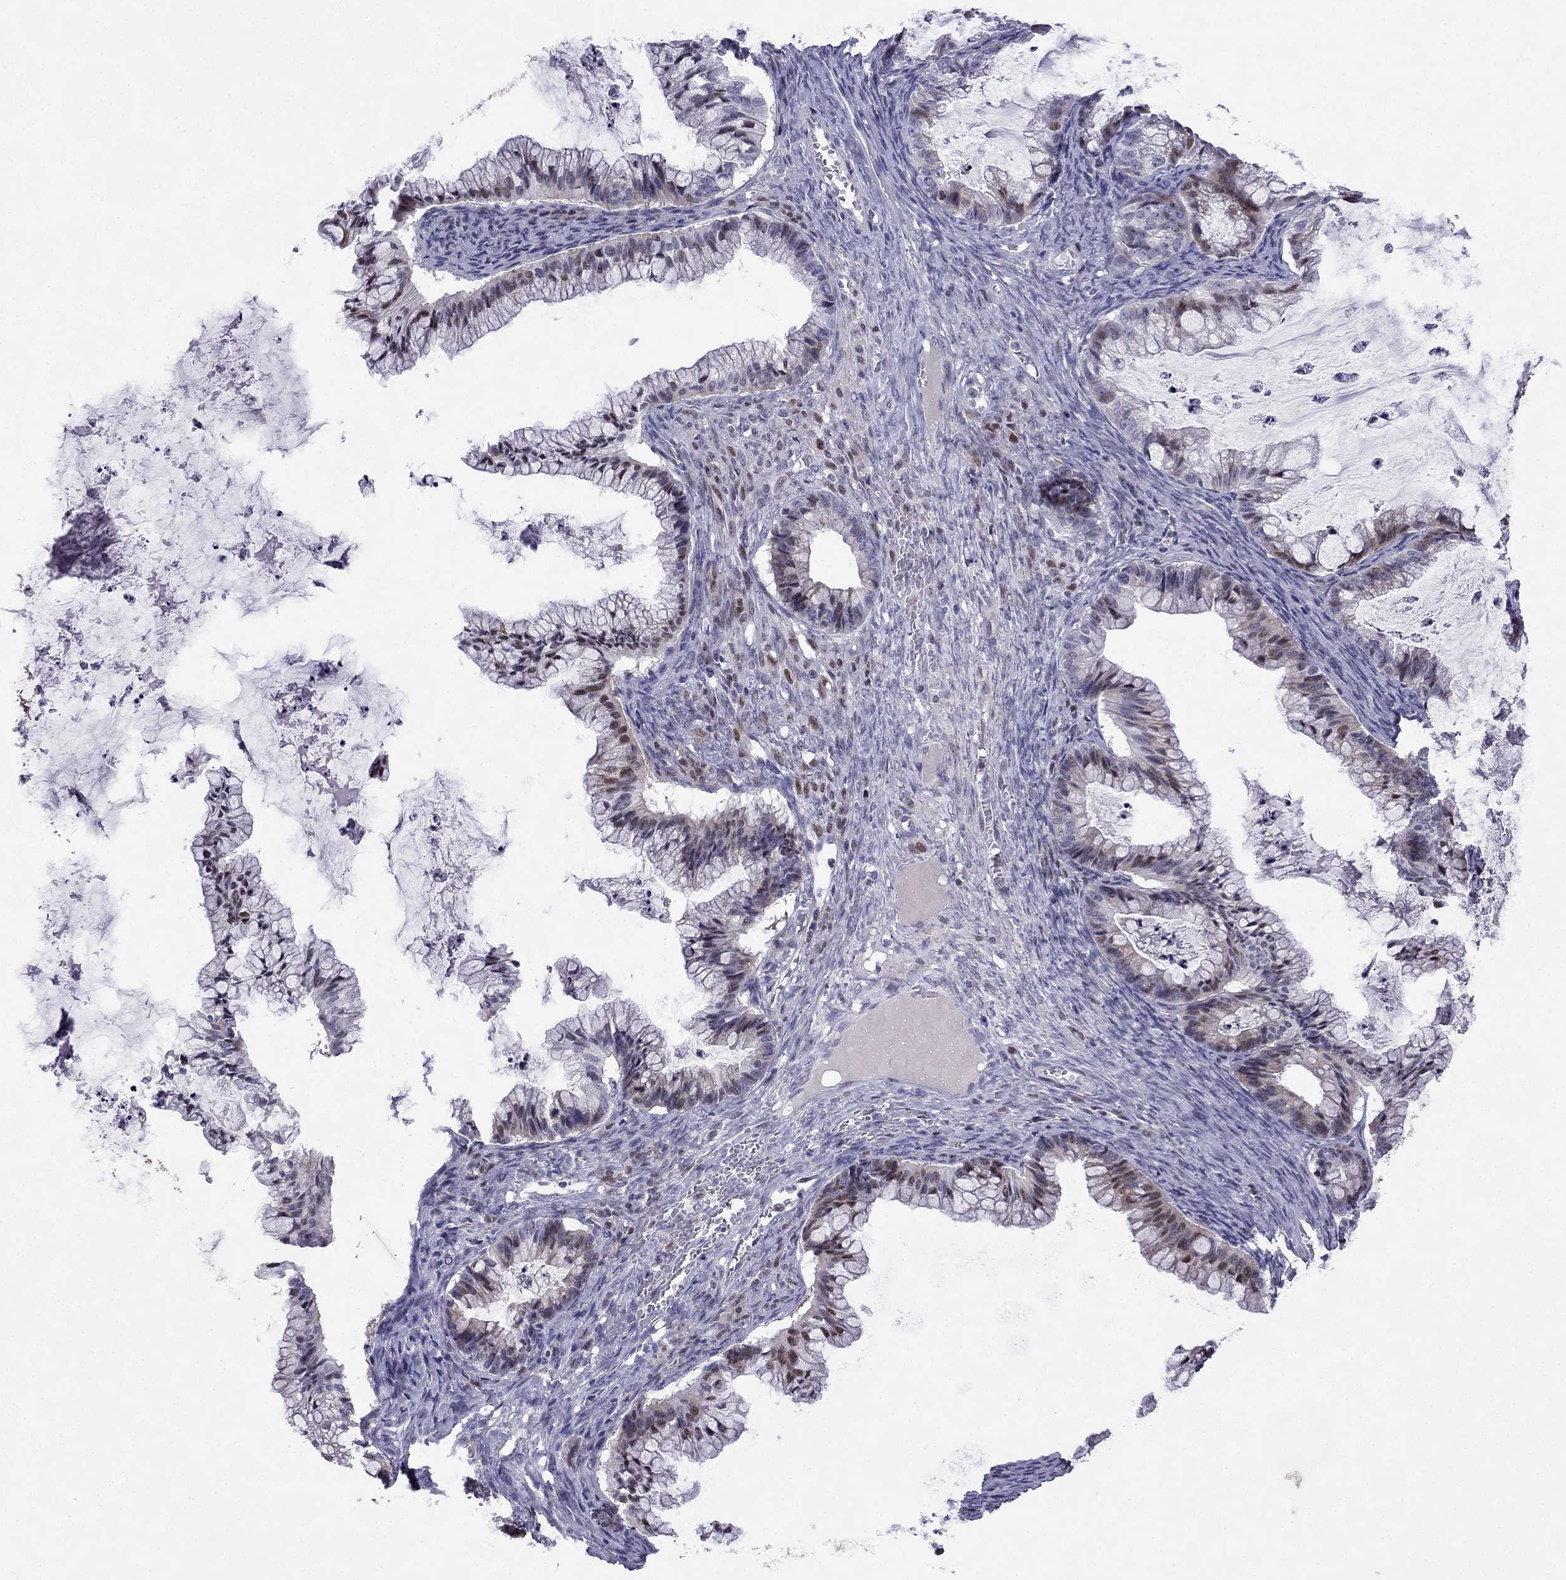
{"staining": {"intensity": "moderate", "quantity": "<25%", "location": "nuclear"}, "tissue": "ovarian cancer", "cell_type": "Tumor cells", "image_type": "cancer", "snomed": [{"axis": "morphology", "description": "Cystadenocarcinoma, mucinous, NOS"}, {"axis": "topography", "description": "Ovary"}], "caption": "This is an image of immunohistochemistry staining of ovarian mucinous cystadenocarcinoma, which shows moderate staining in the nuclear of tumor cells.", "gene": "CFAP70", "patient": {"sex": "female", "age": 57}}